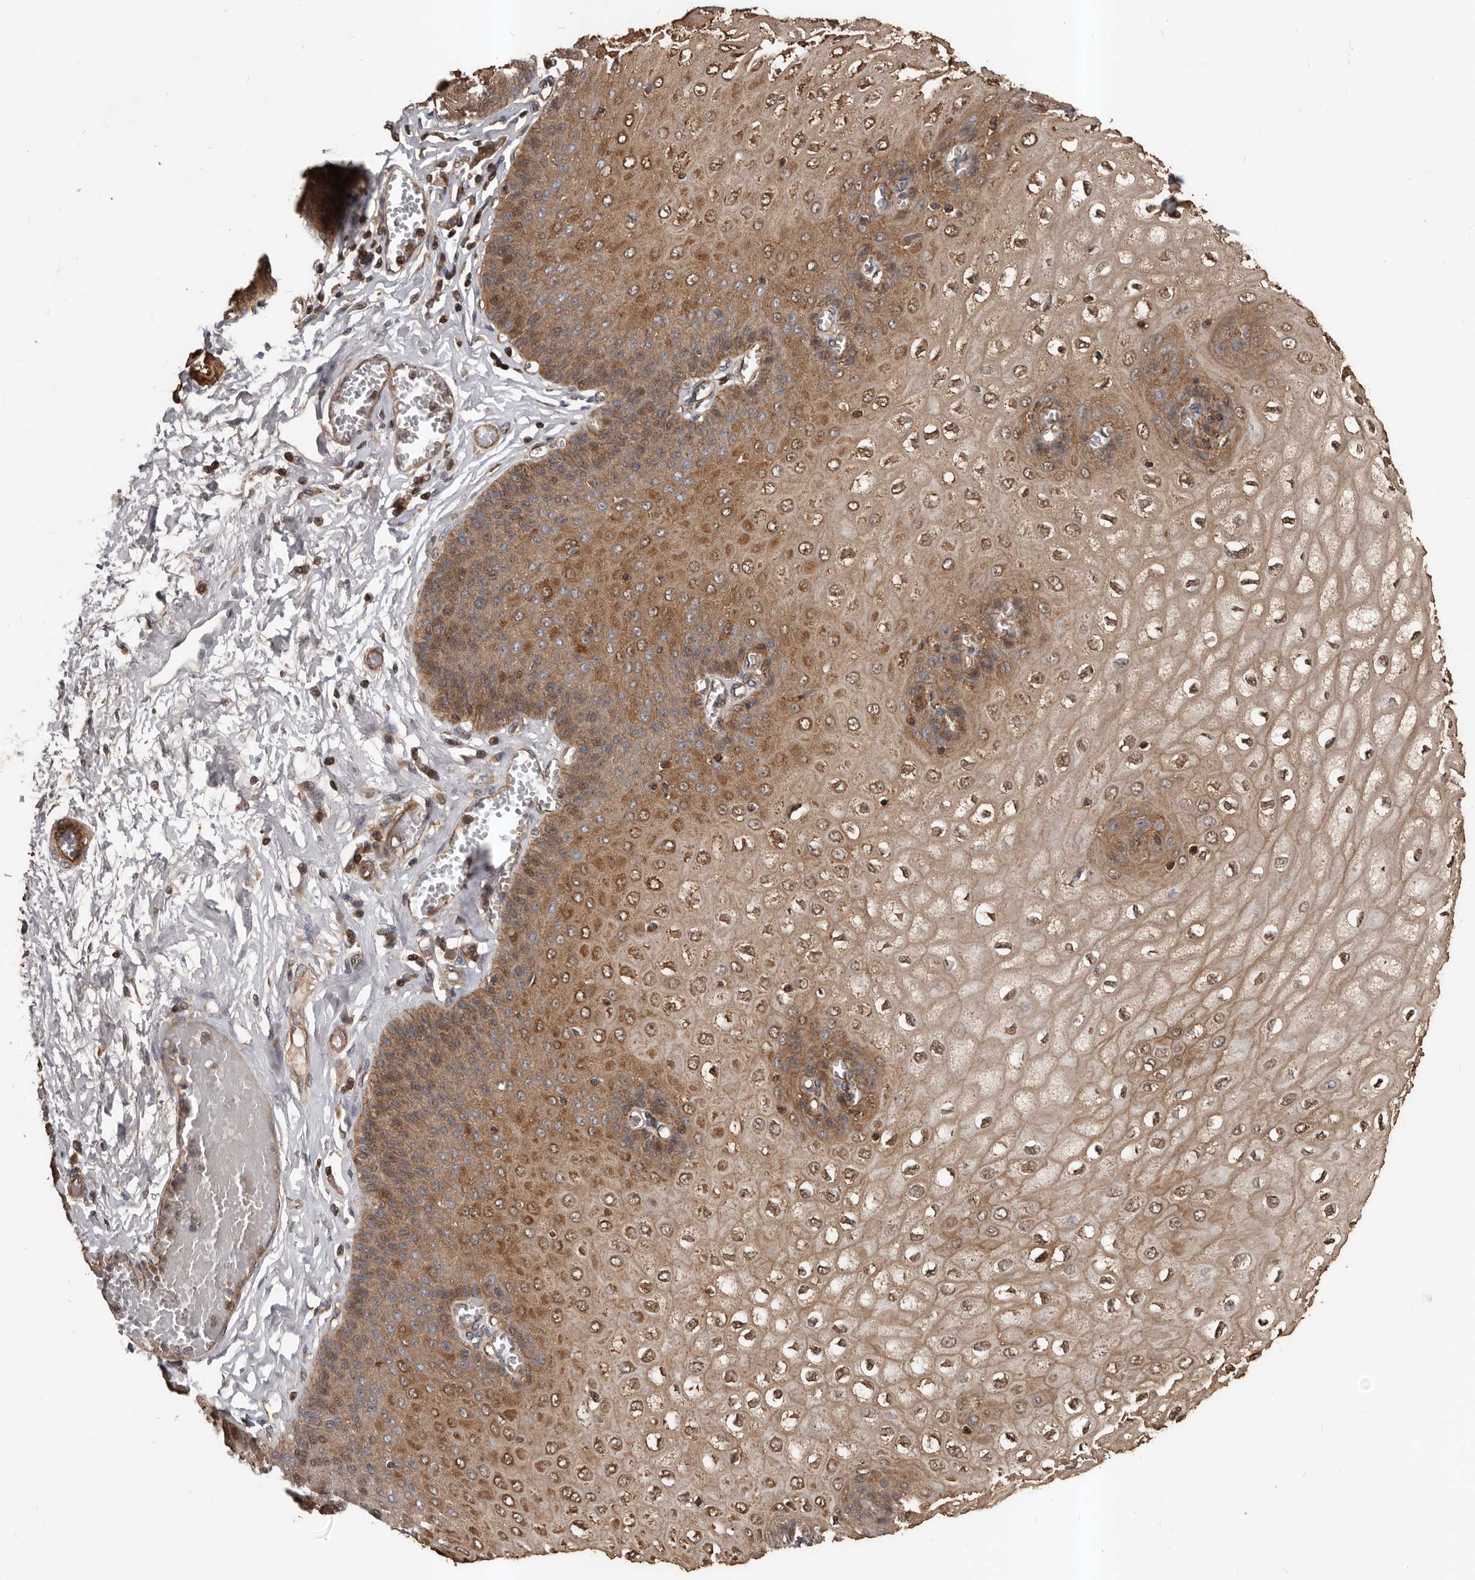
{"staining": {"intensity": "moderate", "quantity": ">75%", "location": "cytoplasmic/membranous,nuclear"}, "tissue": "esophagus", "cell_type": "Squamous epithelial cells", "image_type": "normal", "snomed": [{"axis": "morphology", "description": "Normal tissue, NOS"}, {"axis": "topography", "description": "Esophagus"}], "caption": "Moderate cytoplasmic/membranous,nuclear protein expression is seen in approximately >75% of squamous epithelial cells in esophagus. (IHC, brightfield microscopy, high magnification).", "gene": "PNRC2", "patient": {"sex": "male", "age": 60}}